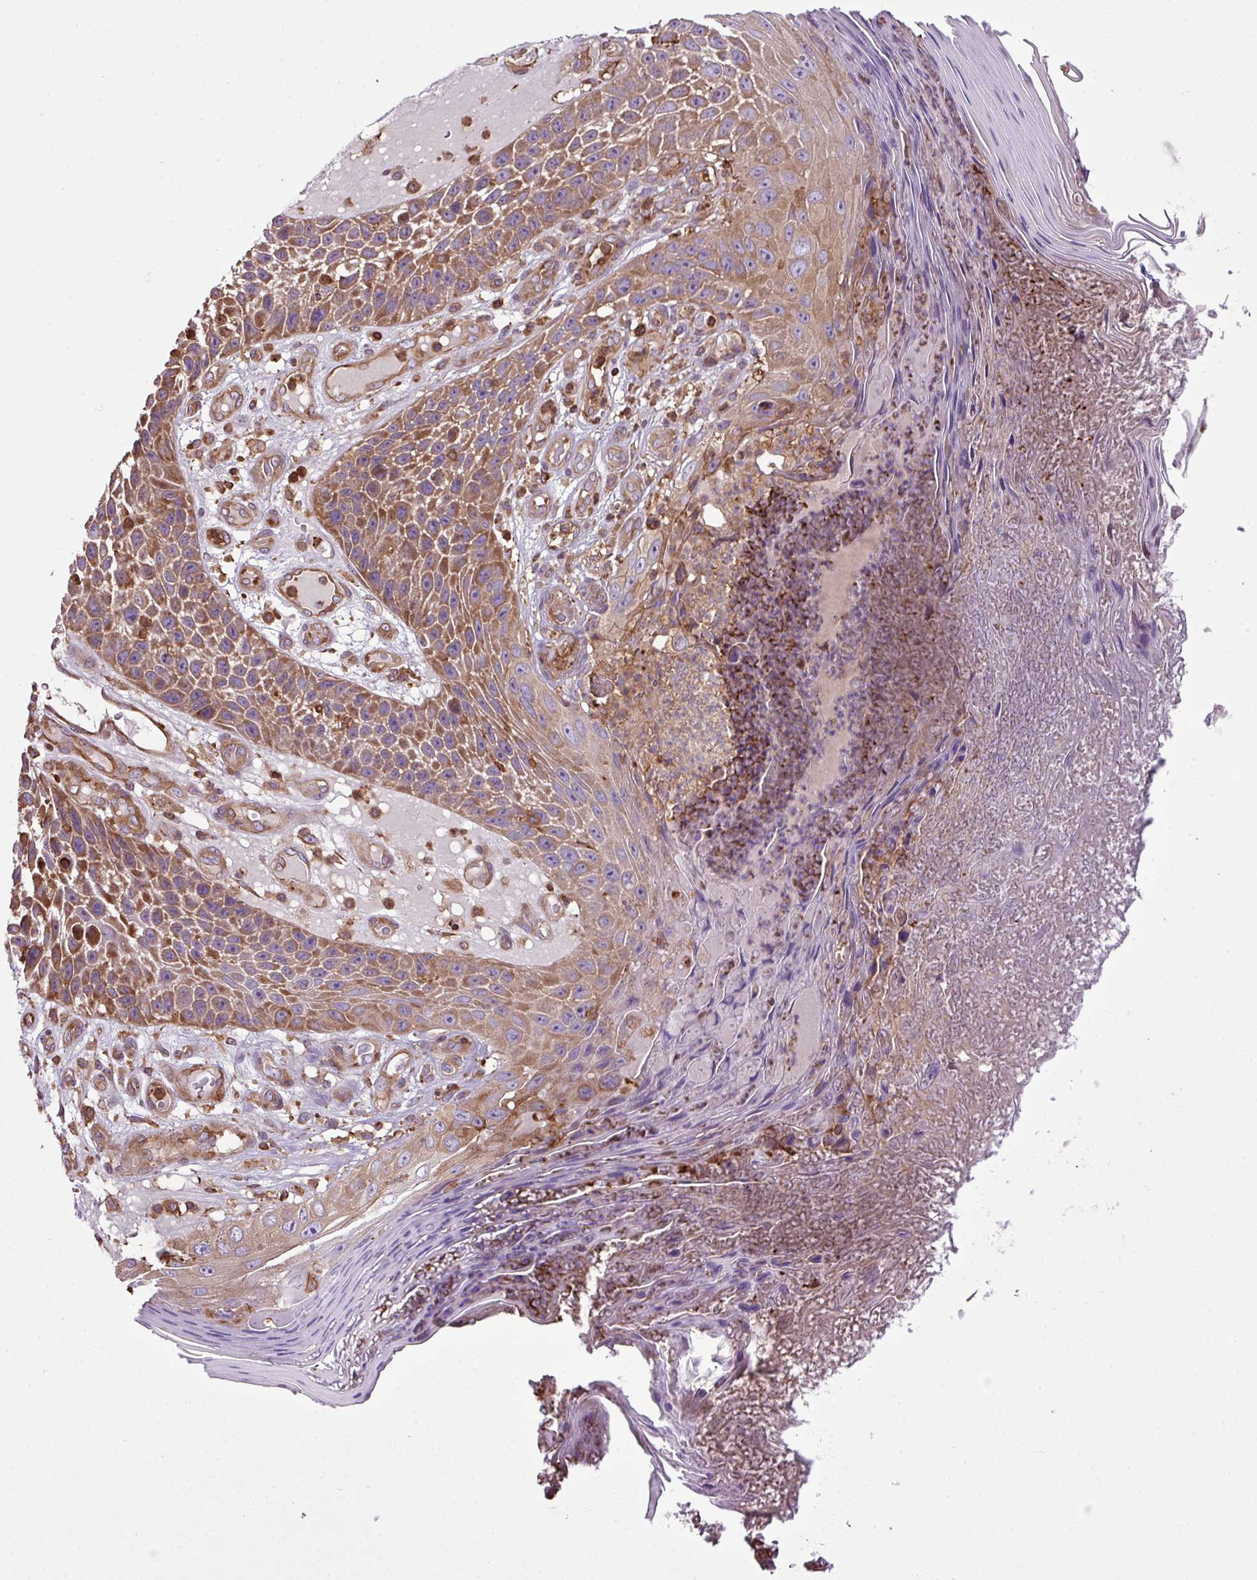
{"staining": {"intensity": "moderate", "quantity": ">75%", "location": "cytoplasmic/membranous"}, "tissue": "skin cancer", "cell_type": "Tumor cells", "image_type": "cancer", "snomed": [{"axis": "morphology", "description": "Squamous cell carcinoma, NOS"}, {"axis": "topography", "description": "Skin"}], "caption": "Immunohistochemical staining of human squamous cell carcinoma (skin) reveals medium levels of moderate cytoplasmic/membranous protein expression in about >75% of tumor cells.", "gene": "PGAP6", "patient": {"sex": "female", "age": 88}}